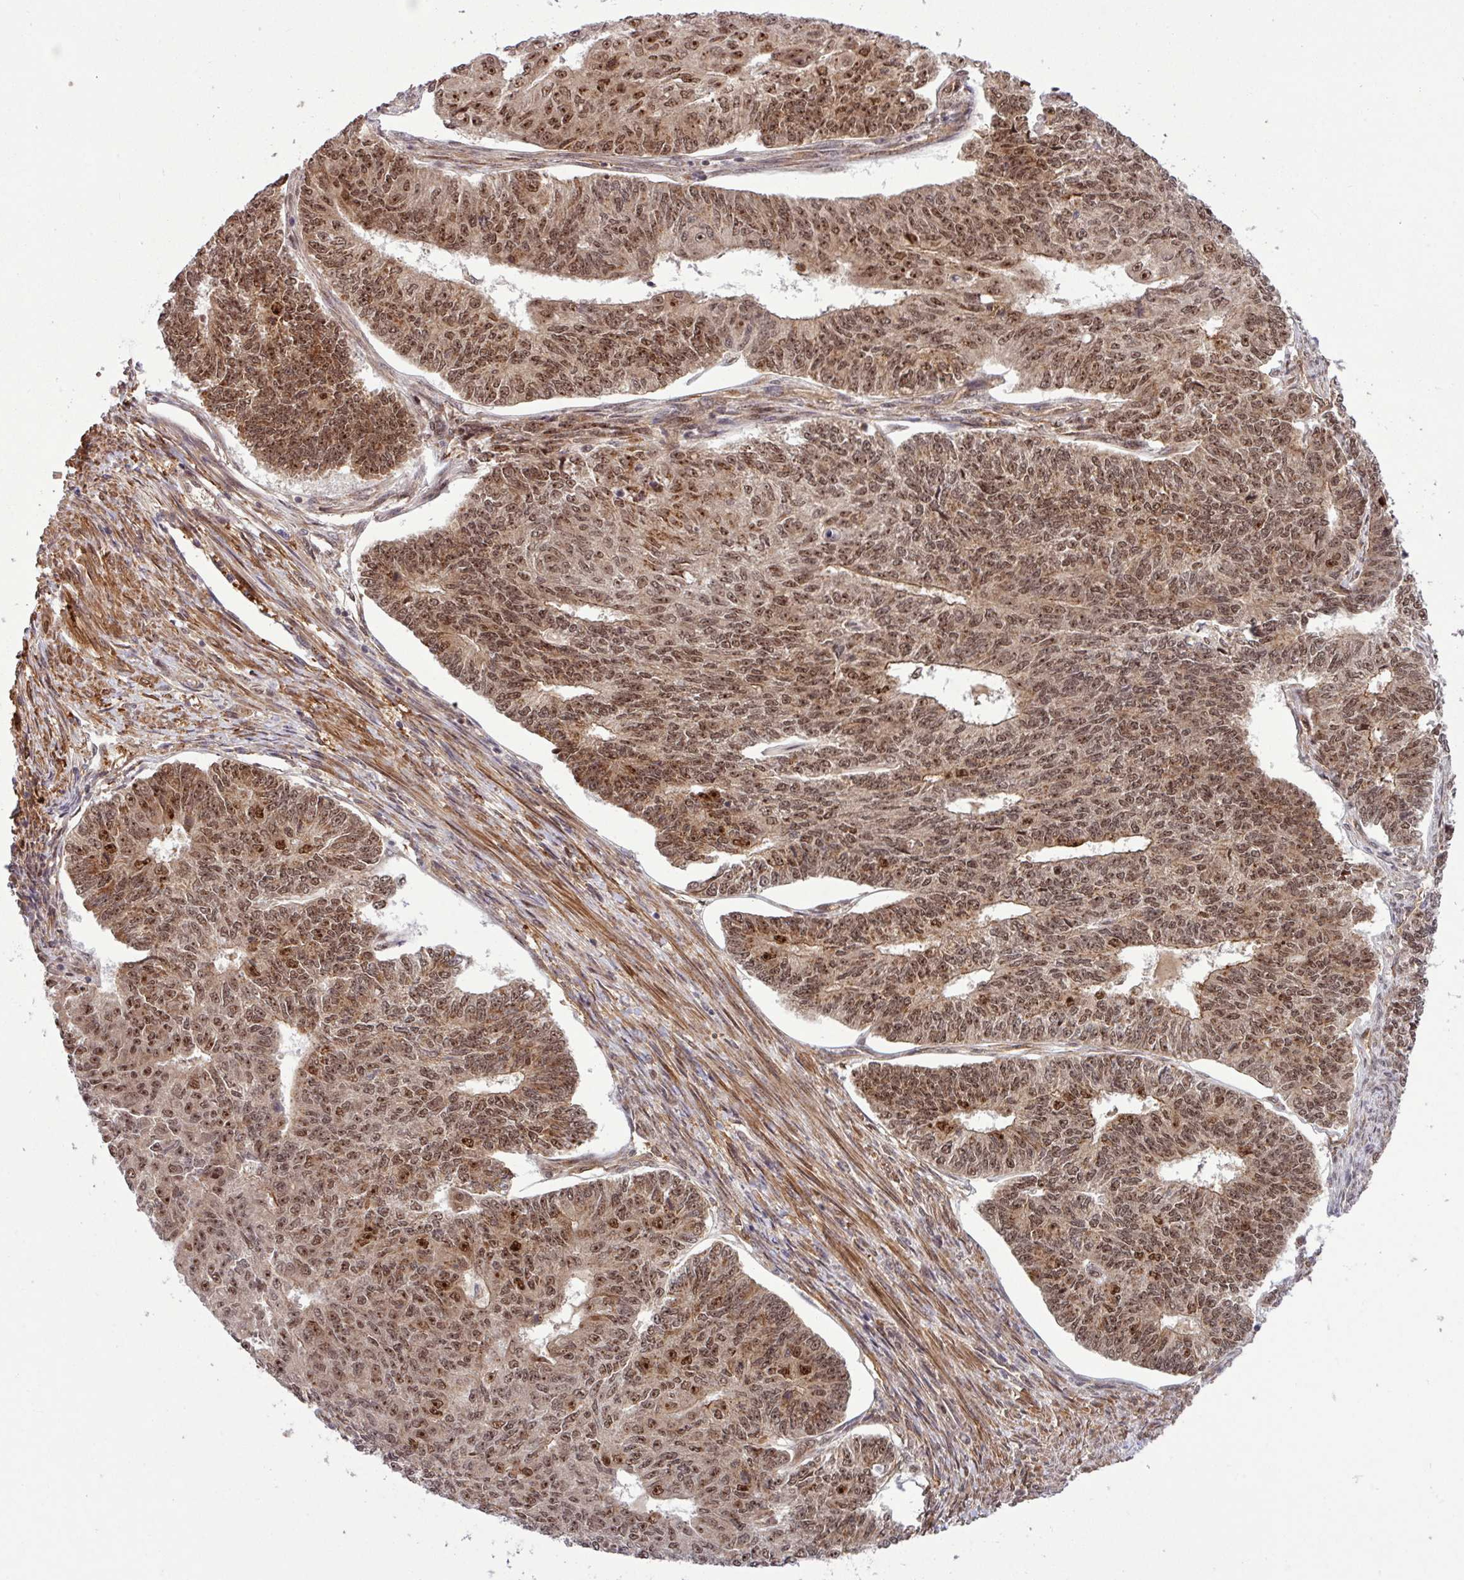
{"staining": {"intensity": "moderate", "quantity": ">75%", "location": "cytoplasmic/membranous,nuclear"}, "tissue": "endometrial cancer", "cell_type": "Tumor cells", "image_type": "cancer", "snomed": [{"axis": "morphology", "description": "Adenocarcinoma, NOS"}, {"axis": "topography", "description": "Endometrium"}], "caption": "Protein expression analysis of endometrial cancer exhibits moderate cytoplasmic/membranous and nuclear expression in about >75% of tumor cells.", "gene": "C7orf50", "patient": {"sex": "female", "age": 32}}